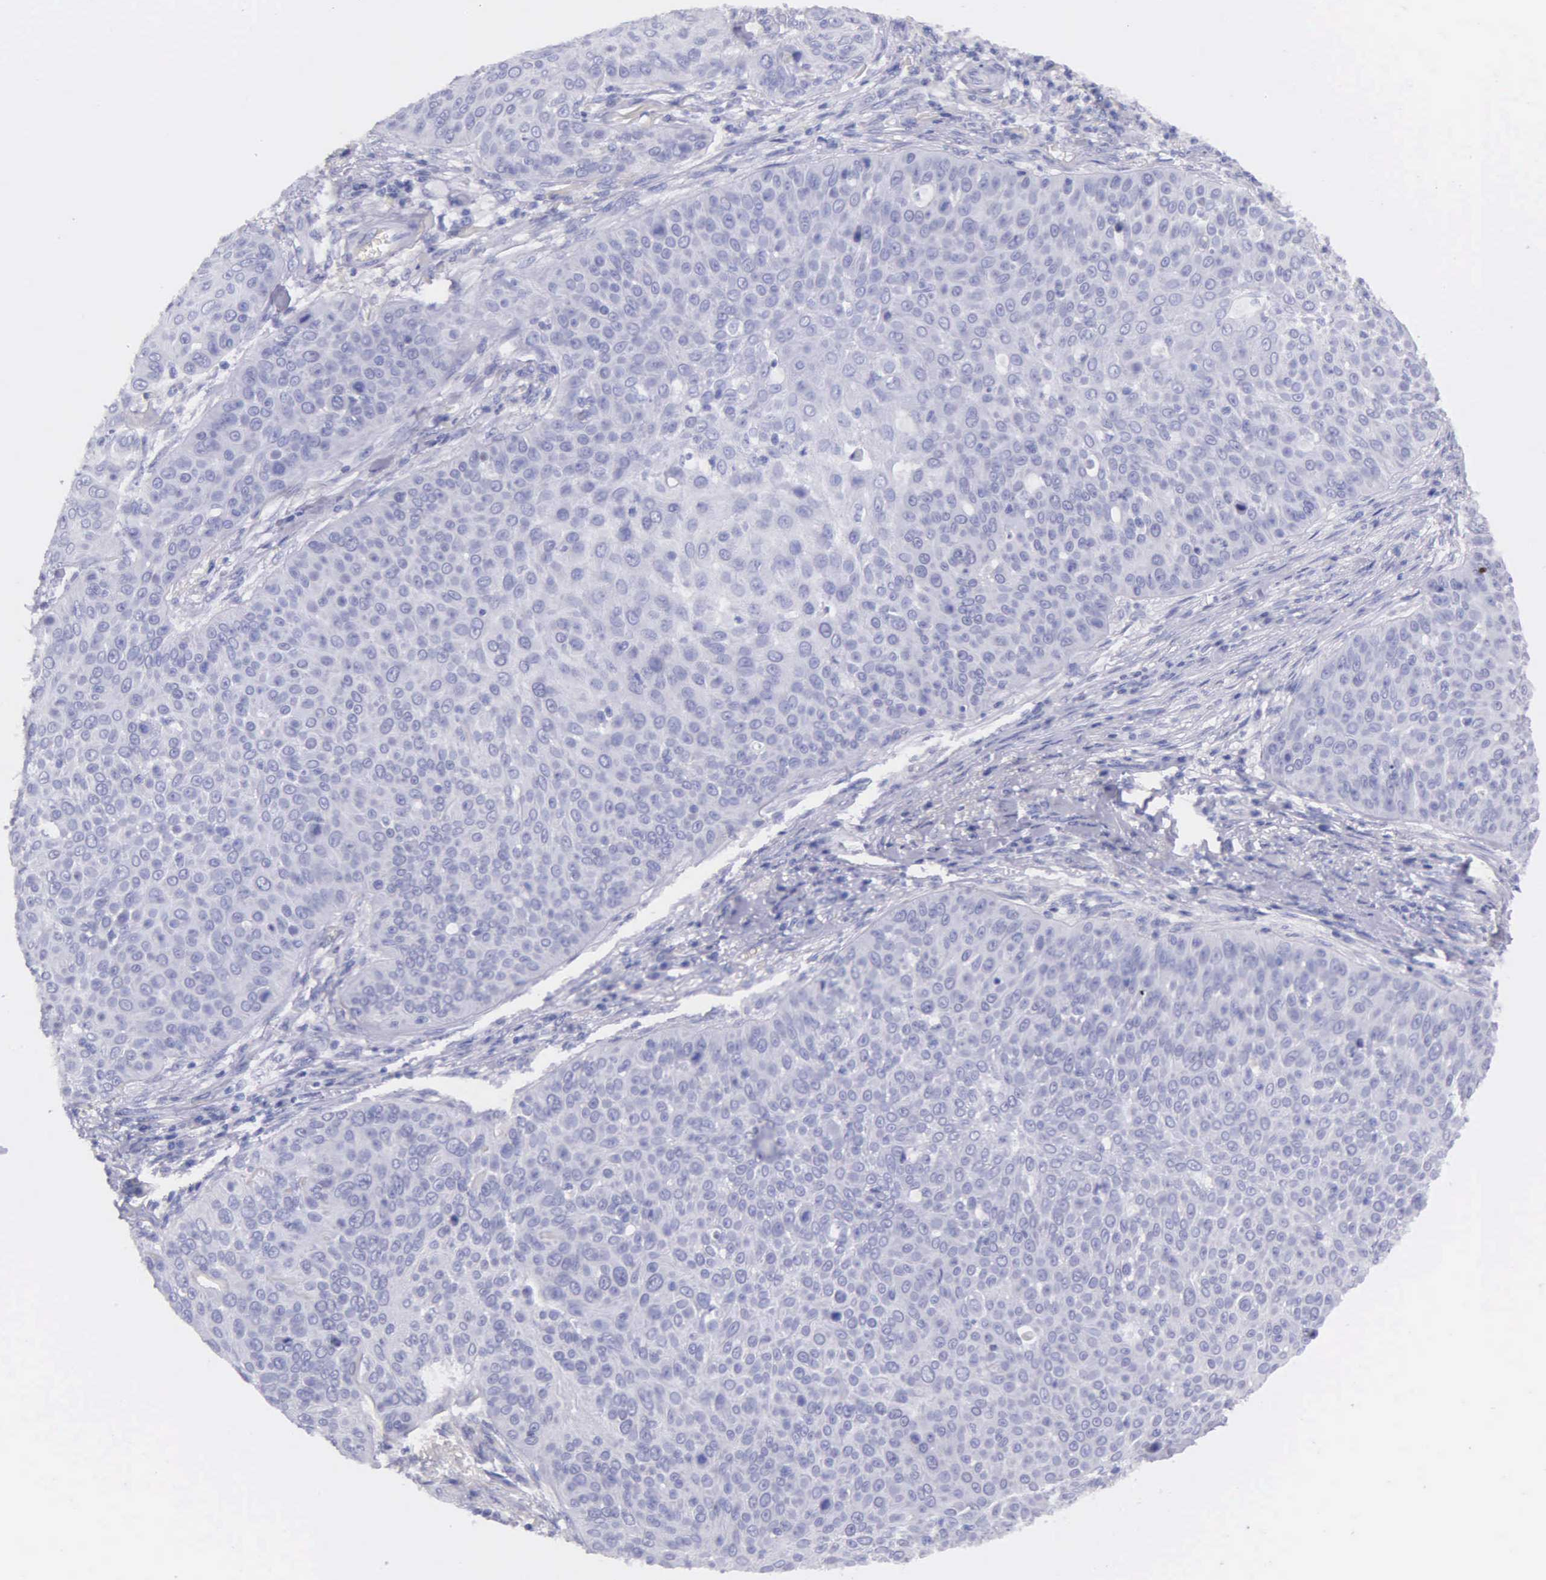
{"staining": {"intensity": "negative", "quantity": "none", "location": "none"}, "tissue": "skin cancer", "cell_type": "Tumor cells", "image_type": "cancer", "snomed": [{"axis": "morphology", "description": "Squamous cell carcinoma, NOS"}, {"axis": "topography", "description": "Skin"}], "caption": "Histopathology image shows no significant protein staining in tumor cells of skin cancer (squamous cell carcinoma).", "gene": "GSTT2", "patient": {"sex": "male", "age": 82}}